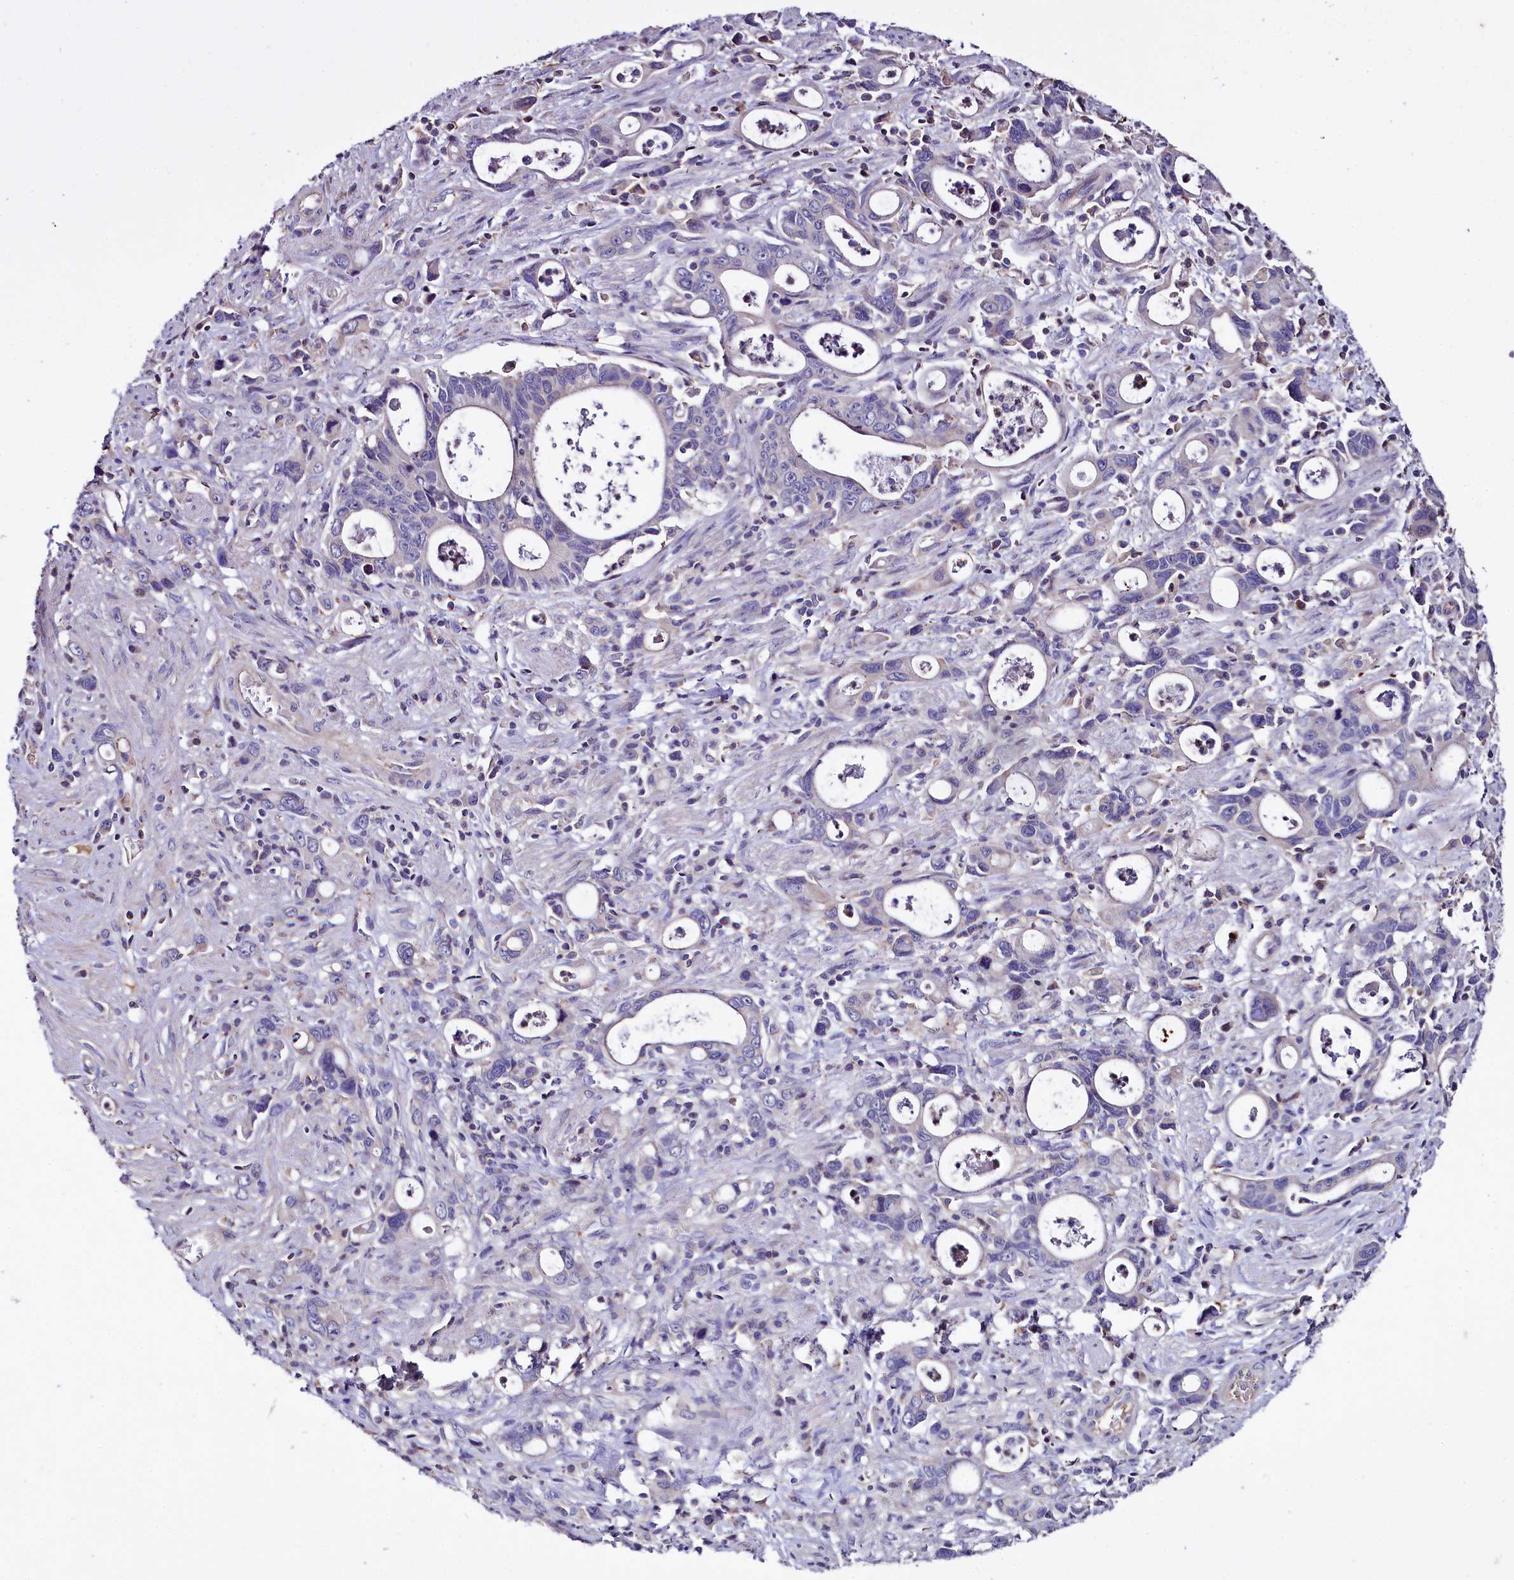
{"staining": {"intensity": "negative", "quantity": "none", "location": "none"}, "tissue": "stomach cancer", "cell_type": "Tumor cells", "image_type": "cancer", "snomed": [{"axis": "morphology", "description": "Adenocarcinoma, NOS"}, {"axis": "topography", "description": "Stomach, lower"}], "caption": "The image demonstrates no significant staining in tumor cells of stomach cancer.", "gene": "RPUSD3", "patient": {"sex": "female", "age": 43}}